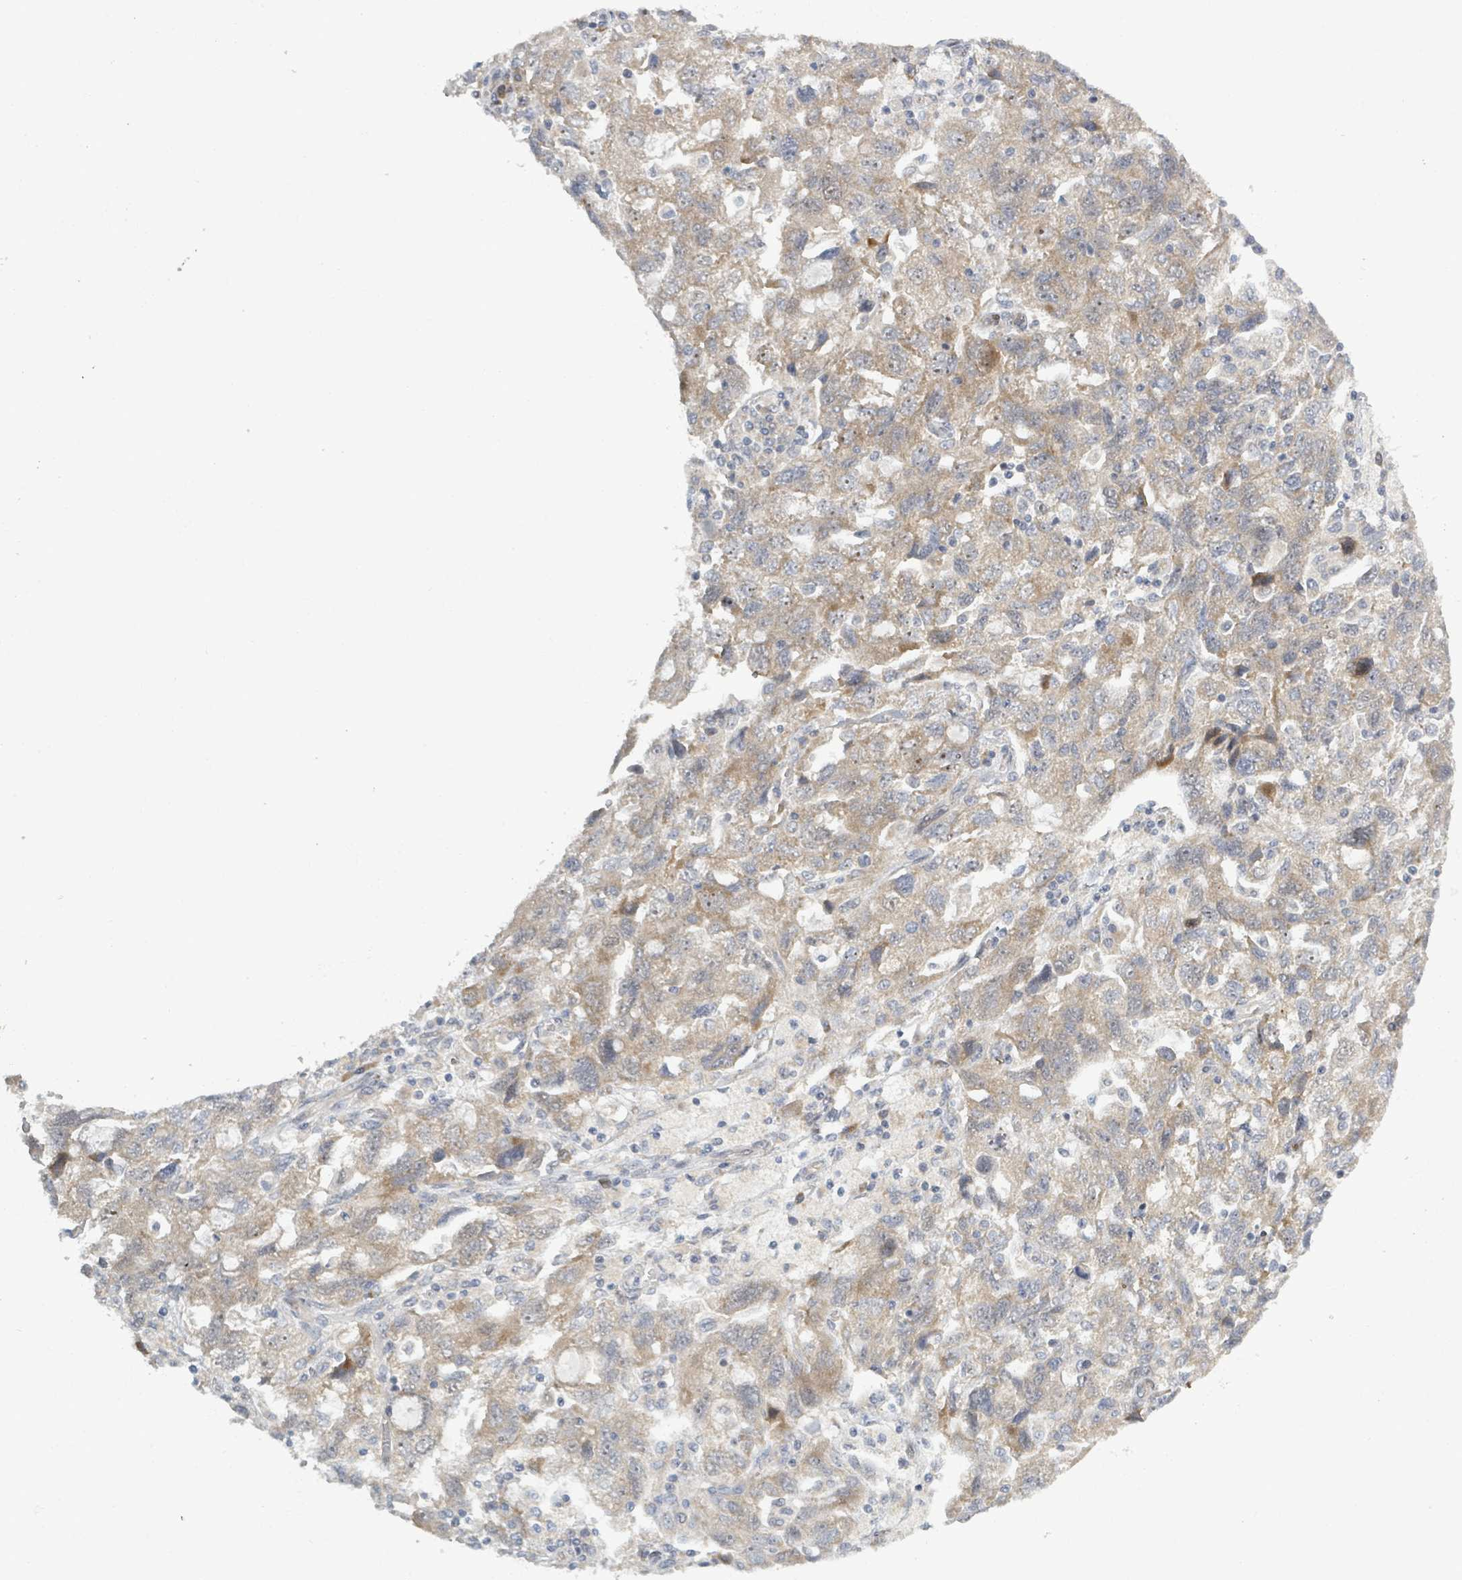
{"staining": {"intensity": "weak", "quantity": ">75%", "location": "cytoplasmic/membranous"}, "tissue": "ovarian cancer", "cell_type": "Tumor cells", "image_type": "cancer", "snomed": [{"axis": "morphology", "description": "Carcinoma, NOS"}, {"axis": "morphology", "description": "Cystadenocarcinoma, serous, NOS"}, {"axis": "topography", "description": "Ovary"}], "caption": "Immunohistochemical staining of human ovarian cancer reveals weak cytoplasmic/membranous protein expression in approximately >75% of tumor cells. The staining is performed using DAB (3,3'-diaminobenzidine) brown chromogen to label protein expression. The nuclei are counter-stained blue using hematoxylin.", "gene": "RPL32", "patient": {"sex": "female", "age": 69}}